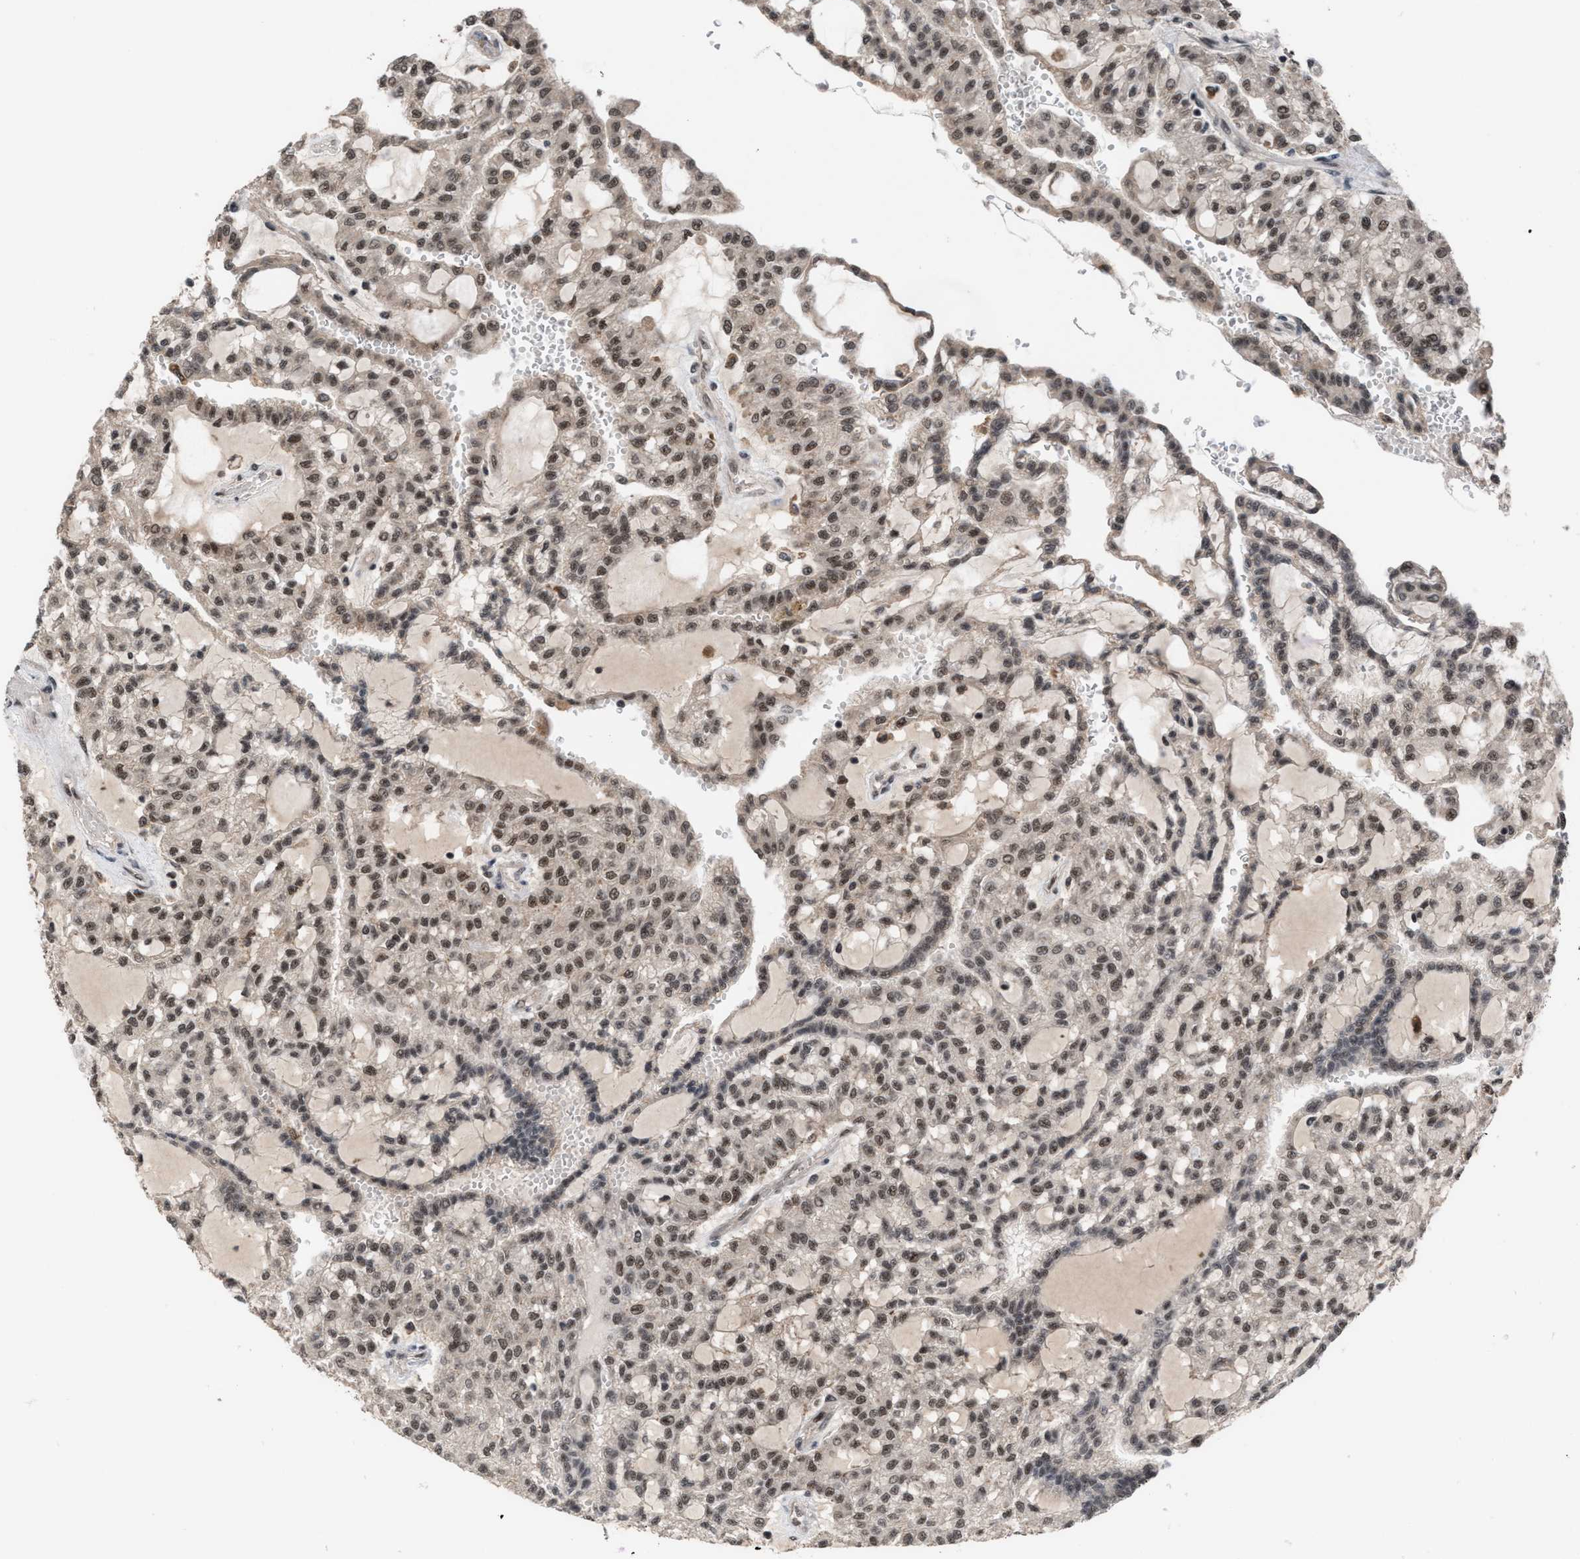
{"staining": {"intensity": "moderate", "quantity": ">75%", "location": "nuclear"}, "tissue": "renal cancer", "cell_type": "Tumor cells", "image_type": "cancer", "snomed": [{"axis": "morphology", "description": "Adenocarcinoma, NOS"}, {"axis": "topography", "description": "Kidney"}], "caption": "A photomicrograph of human renal cancer stained for a protein demonstrates moderate nuclear brown staining in tumor cells.", "gene": "PRPF4", "patient": {"sex": "male", "age": 63}}